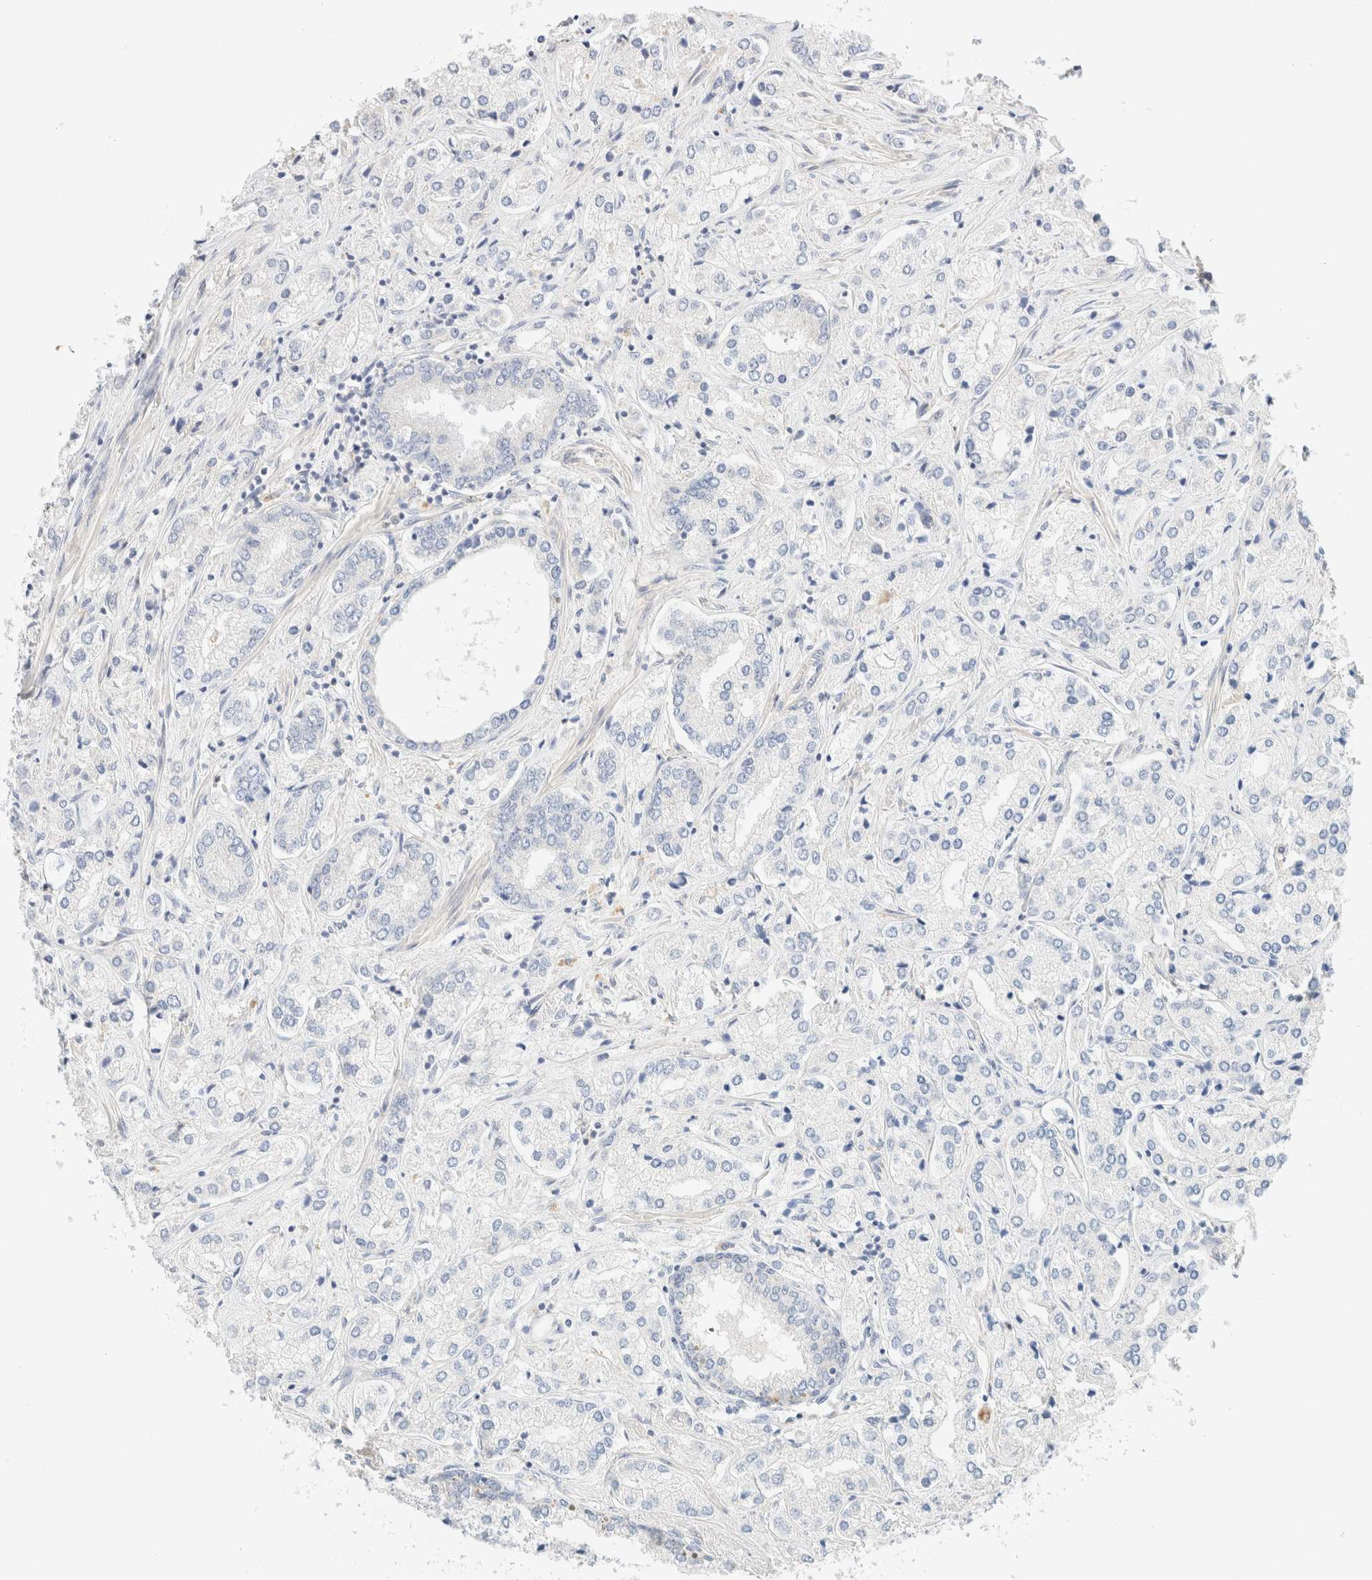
{"staining": {"intensity": "negative", "quantity": "none", "location": "none"}, "tissue": "prostate cancer", "cell_type": "Tumor cells", "image_type": "cancer", "snomed": [{"axis": "morphology", "description": "Adenocarcinoma, High grade"}, {"axis": "topography", "description": "Prostate"}], "caption": "This photomicrograph is of prostate cancer stained with IHC to label a protein in brown with the nuclei are counter-stained blue. There is no positivity in tumor cells.", "gene": "SARM1", "patient": {"sex": "male", "age": 66}}